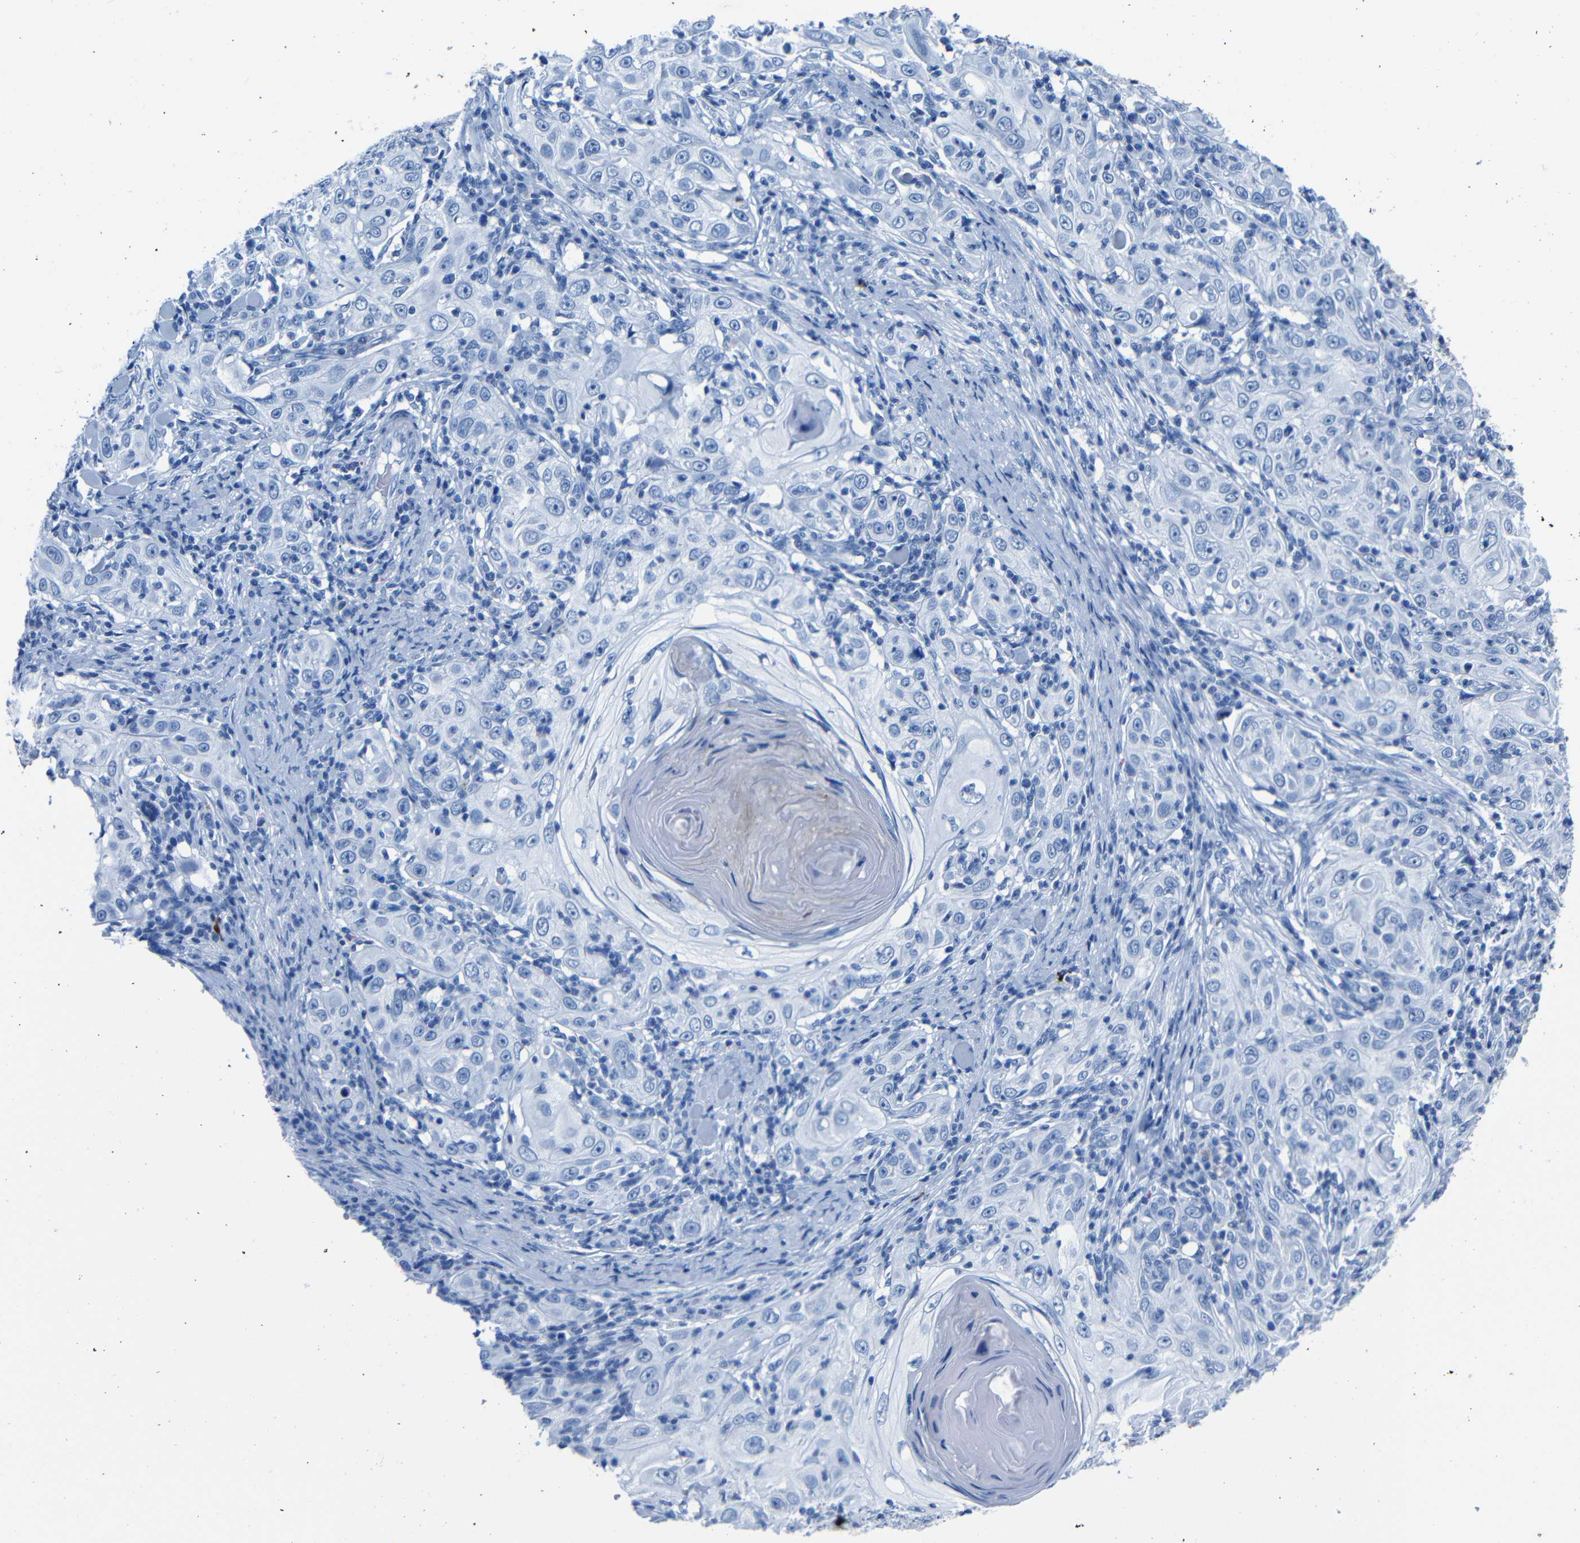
{"staining": {"intensity": "negative", "quantity": "none", "location": "none"}, "tissue": "skin cancer", "cell_type": "Tumor cells", "image_type": "cancer", "snomed": [{"axis": "morphology", "description": "Squamous cell carcinoma, NOS"}, {"axis": "topography", "description": "Skin"}], "caption": "Image shows no protein expression in tumor cells of skin squamous cell carcinoma tissue. (IHC, brightfield microscopy, high magnification).", "gene": "CLDN11", "patient": {"sex": "female", "age": 88}}